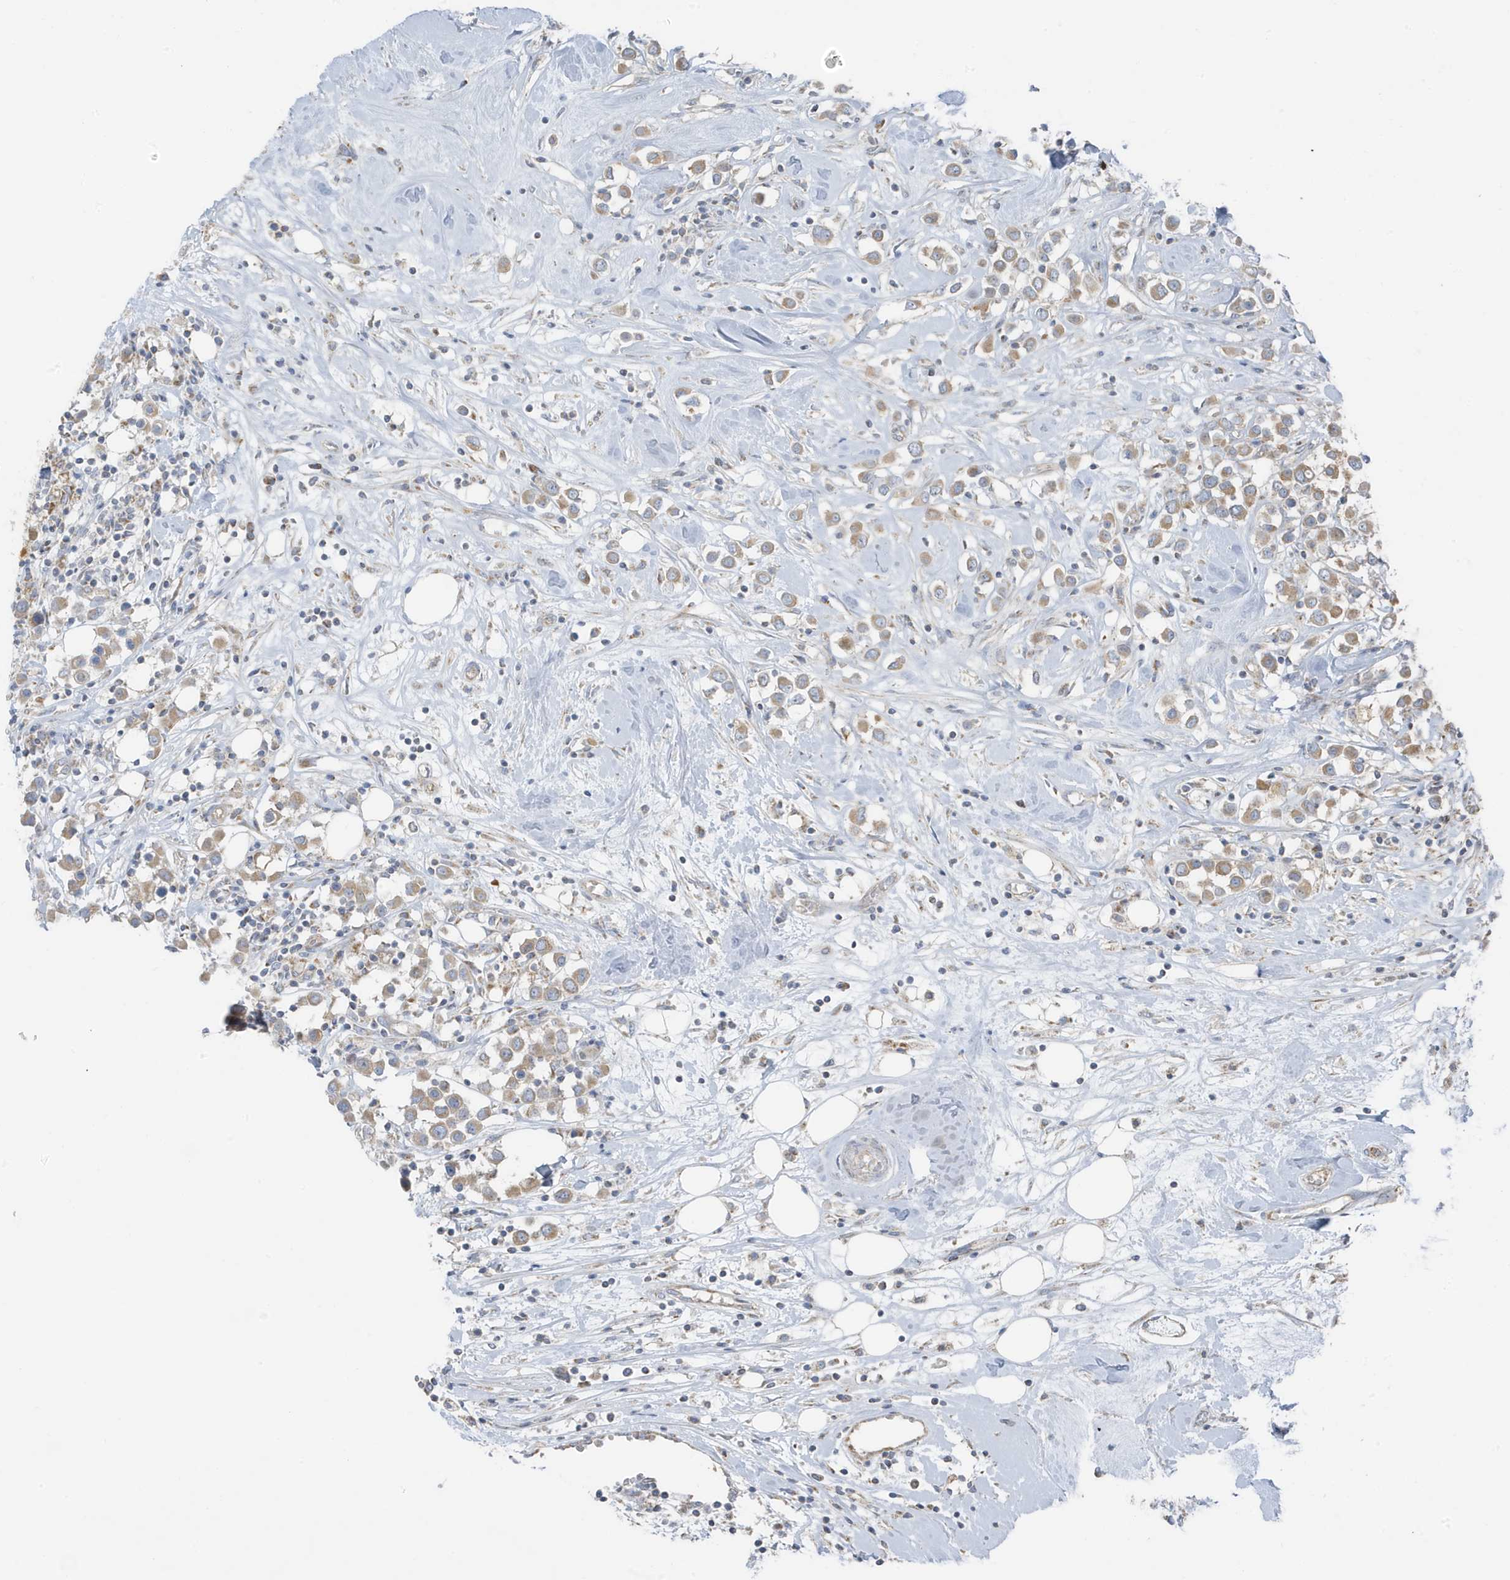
{"staining": {"intensity": "moderate", "quantity": ">75%", "location": "cytoplasmic/membranous"}, "tissue": "breast cancer", "cell_type": "Tumor cells", "image_type": "cancer", "snomed": [{"axis": "morphology", "description": "Duct carcinoma"}, {"axis": "topography", "description": "Breast"}], "caption": "IHC of human intraductal carcinoma (breast) shows medium levels of moderate cytoplasmic/membranous staining in about >75% of tumor cells. Using DAB (3,3'-diaminobenzidine) (brown) and hematoxylin (blue) stains, captured at high magnification using brightfield microscopy.", "gene": "GOLGA4", "patient": {"sex": "female", "age": 61}}